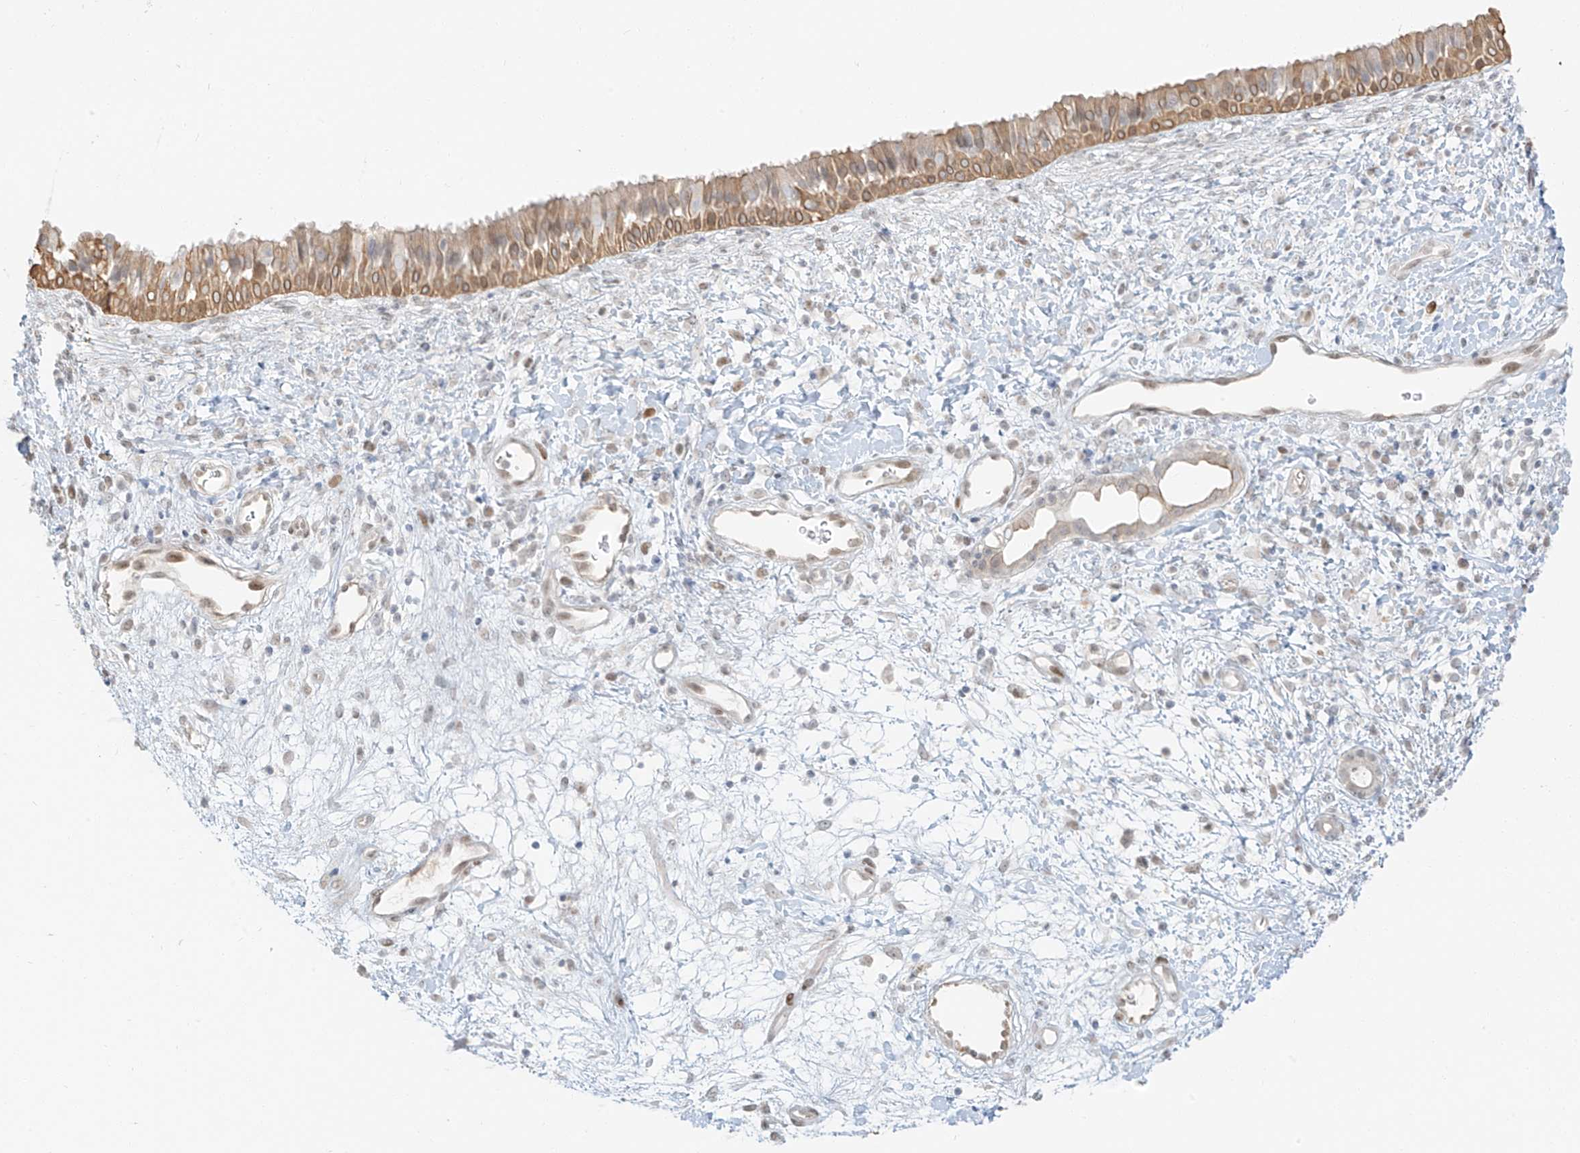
{"staining": {"intensity": "moderate", "quantity": "25%-75%", "location": "cytoplasmic/membranous"}, "tissue": "nasopharynx", "cell_type": "Respiratory epithelial cells", "image_type": "normal", "snomed": [{"axis": "morphology", "description": "Normal tissue, NOS"}, {"axis": "topography", "description": "Nasopharynx"}], "caption": "Immunohistochemical staining of unremarkable nasopharynx shows 25%-75% levels of moderate cytoplasmic/membranous protein staining in about 25%-75% of respiratory epithelial cells. The staining is performed using DAB brown chromogen to label protein expression. The nuclei are counter-stained blue using hematoxylin.", "gene": "ZNF774", "patient": {"sex": "male", "age": 22}}